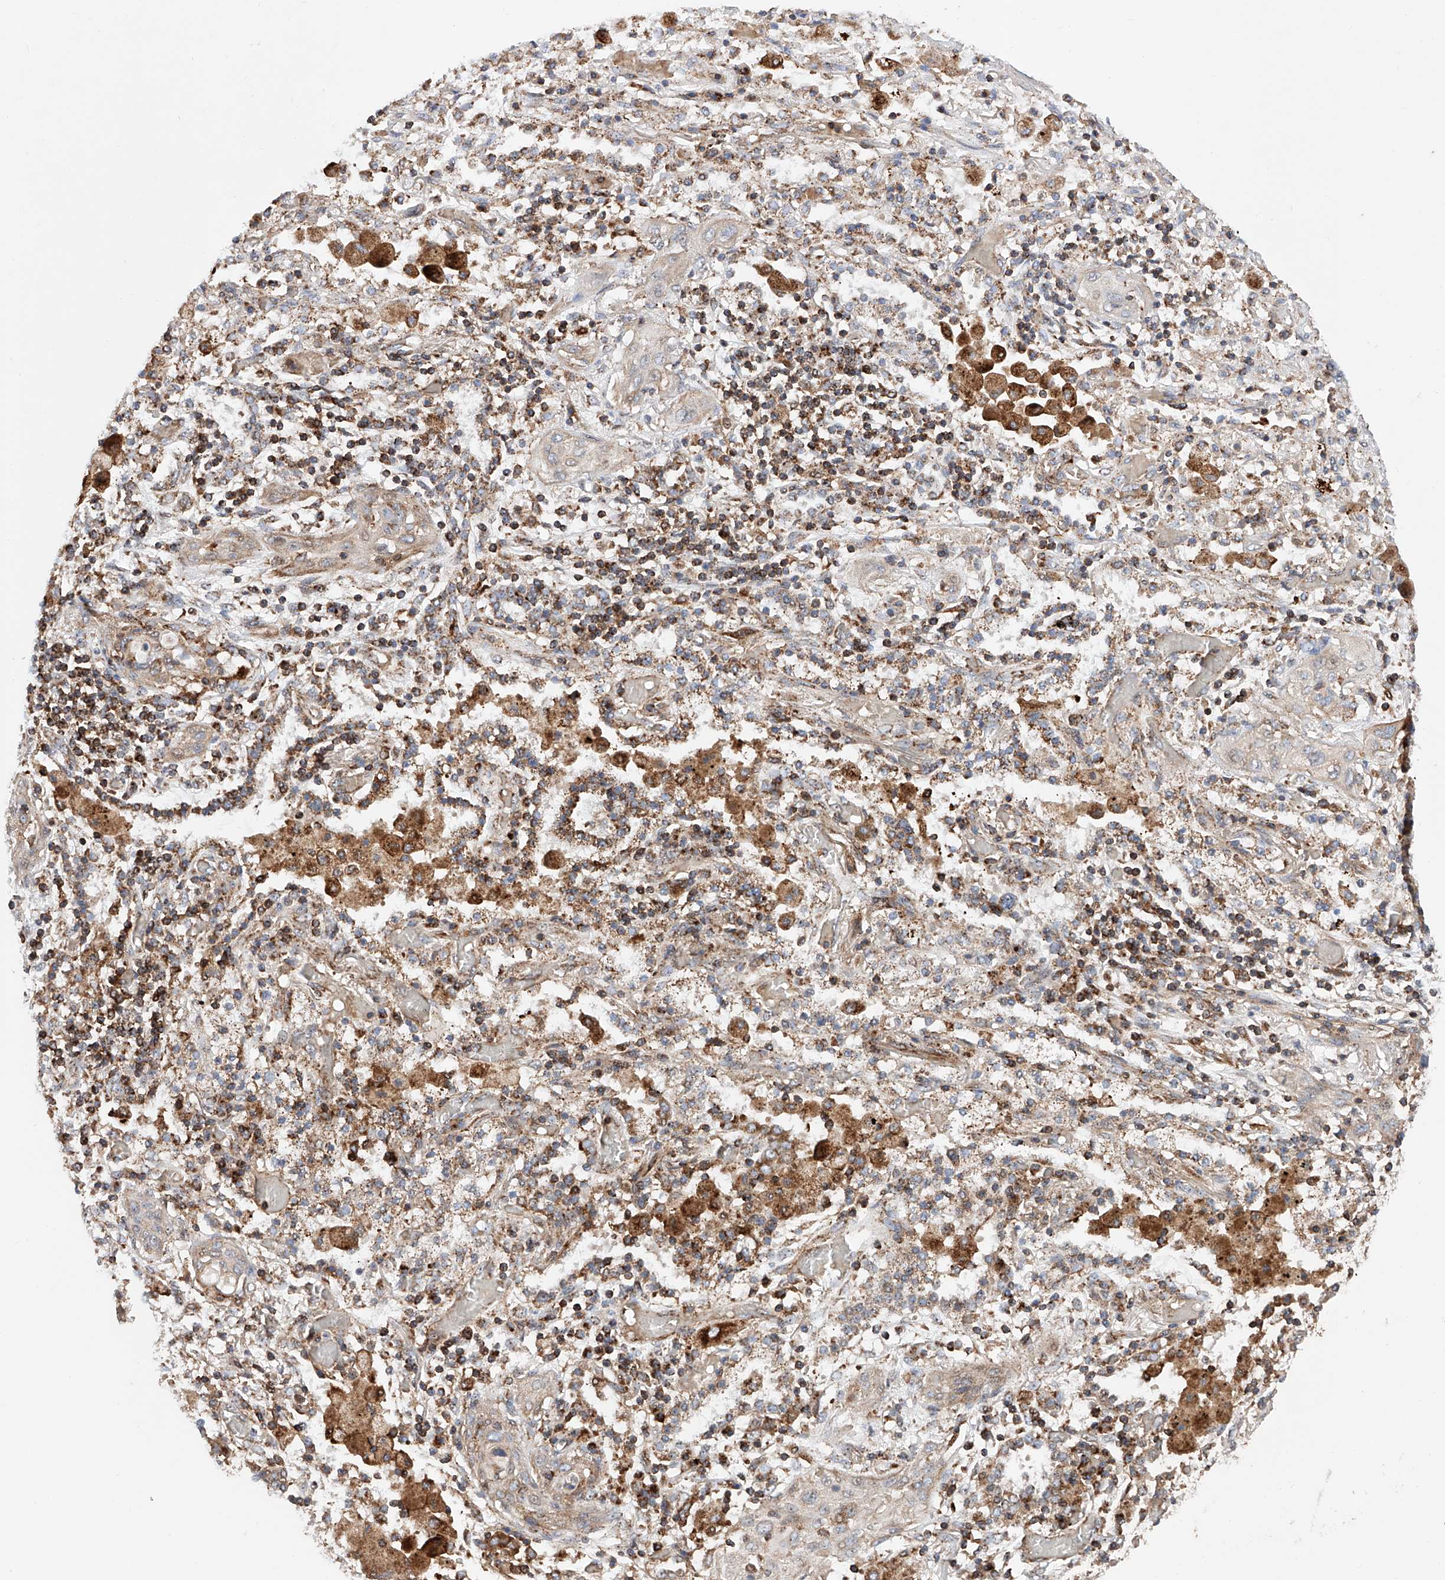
{"staining": {"intensity": "weak", "quantity": "<25%", "location": "cytoplasmic/membranous"}, "tissue": "lung cancer", "cell_type": "Tumor cells", "image_type": "cancer", "snomed": [{"axis": "morphology", "description": "Squamous cell carcinoma, NOS"}, {"axis": "topography", "description": "Lung"}], "caption": "Human squamous cell carcinoma (lung) stained for a protein using immunohistochemistry (IHC) reveals no expression in tumor cells.", "gene": "PISD", "patient": {"sex": "female", "age": 47}}